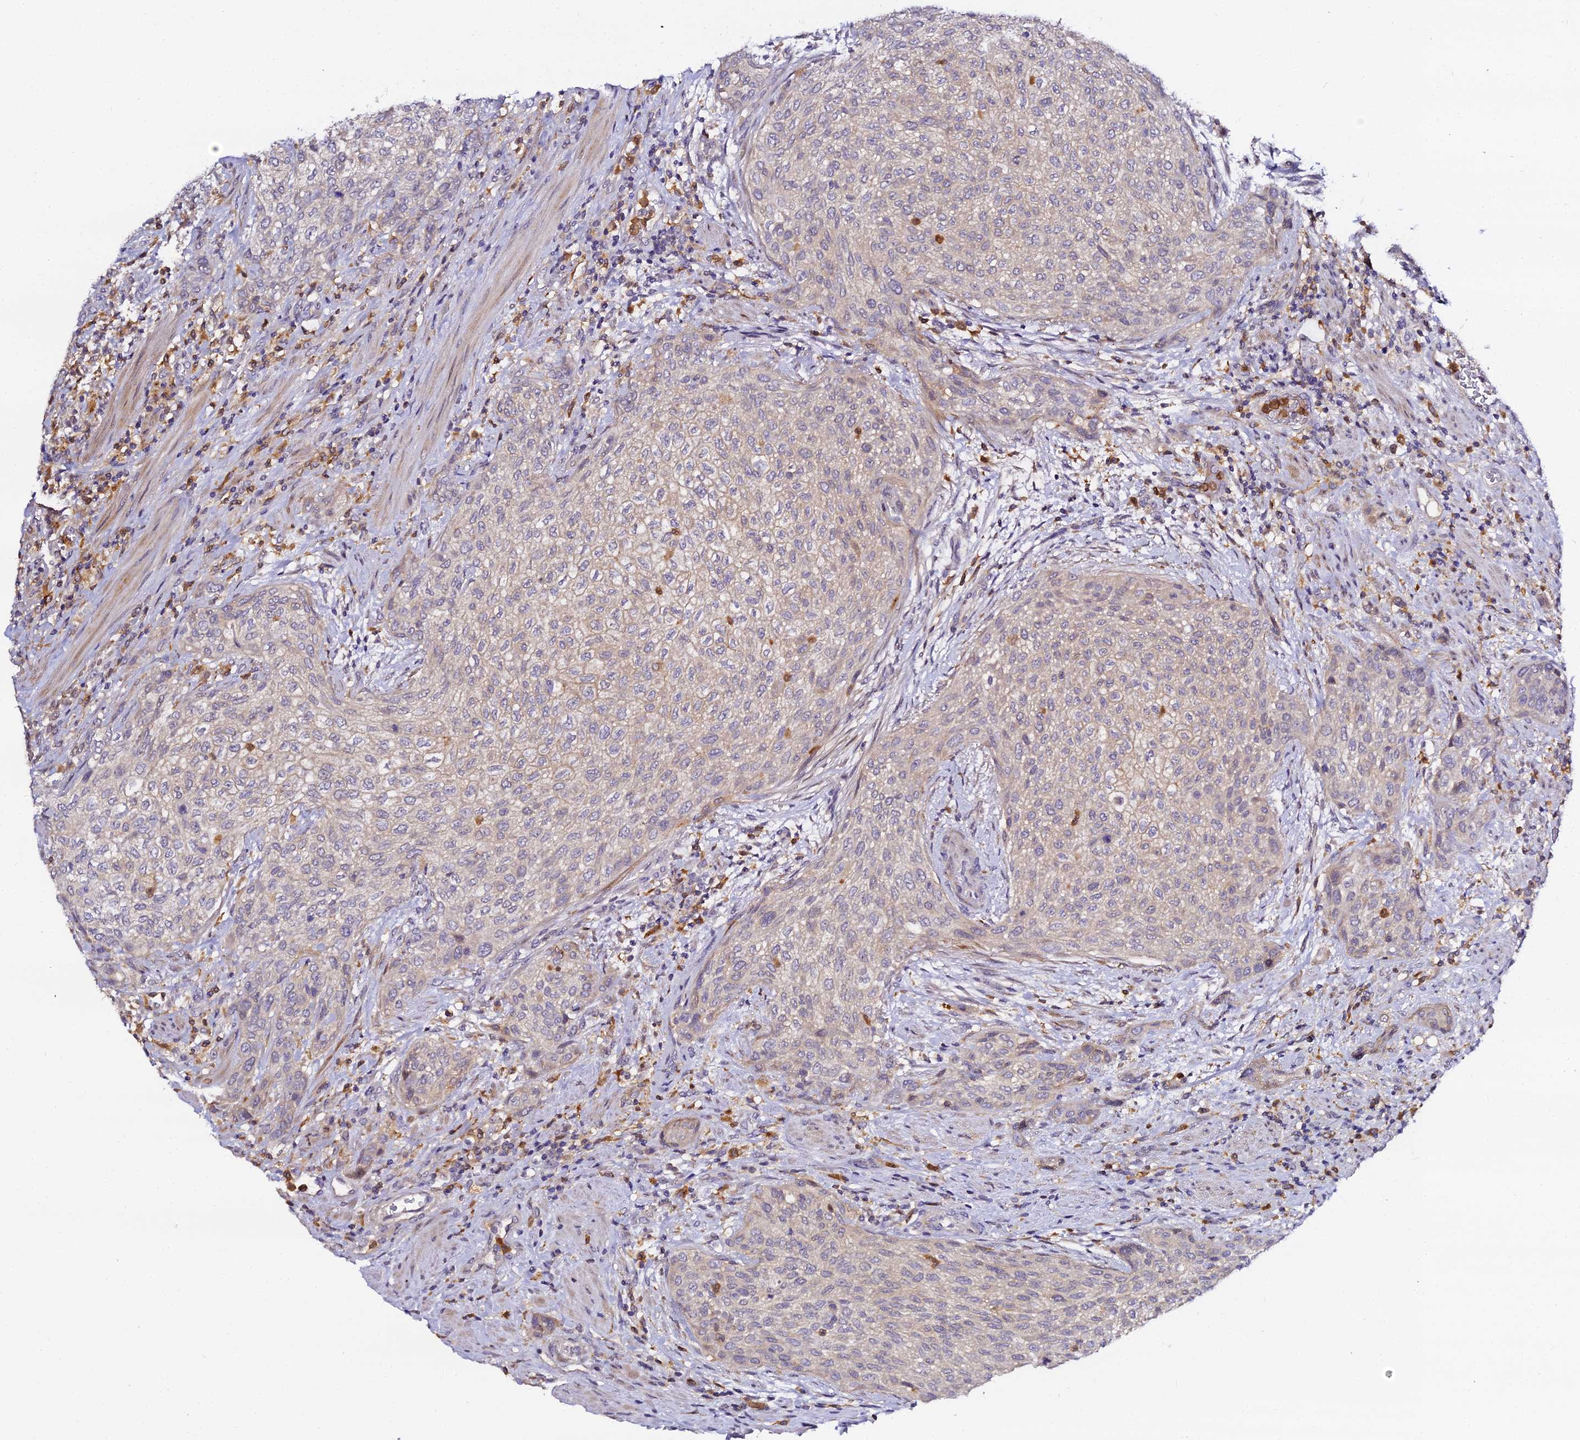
{"staining": {"intensity": "weak", "quantity": "<25%", "location": "cytoplasmic/membranous"}, "tissue": "urothelial cancer", "cell_type": "Tumor cells", "image_type": "cancer", "snomed": [{"axis": "morphology", "description": "Urothelial carcinoma, High grade"}, {"axis": "topography", "description": "Urinary bladder"}], "caption": "Tumor cells are negative for brown protein staining in high-grade urothelial carcinoma.", "gene": "IL4I1", "patient": {"sex": "male", "age": 35}}